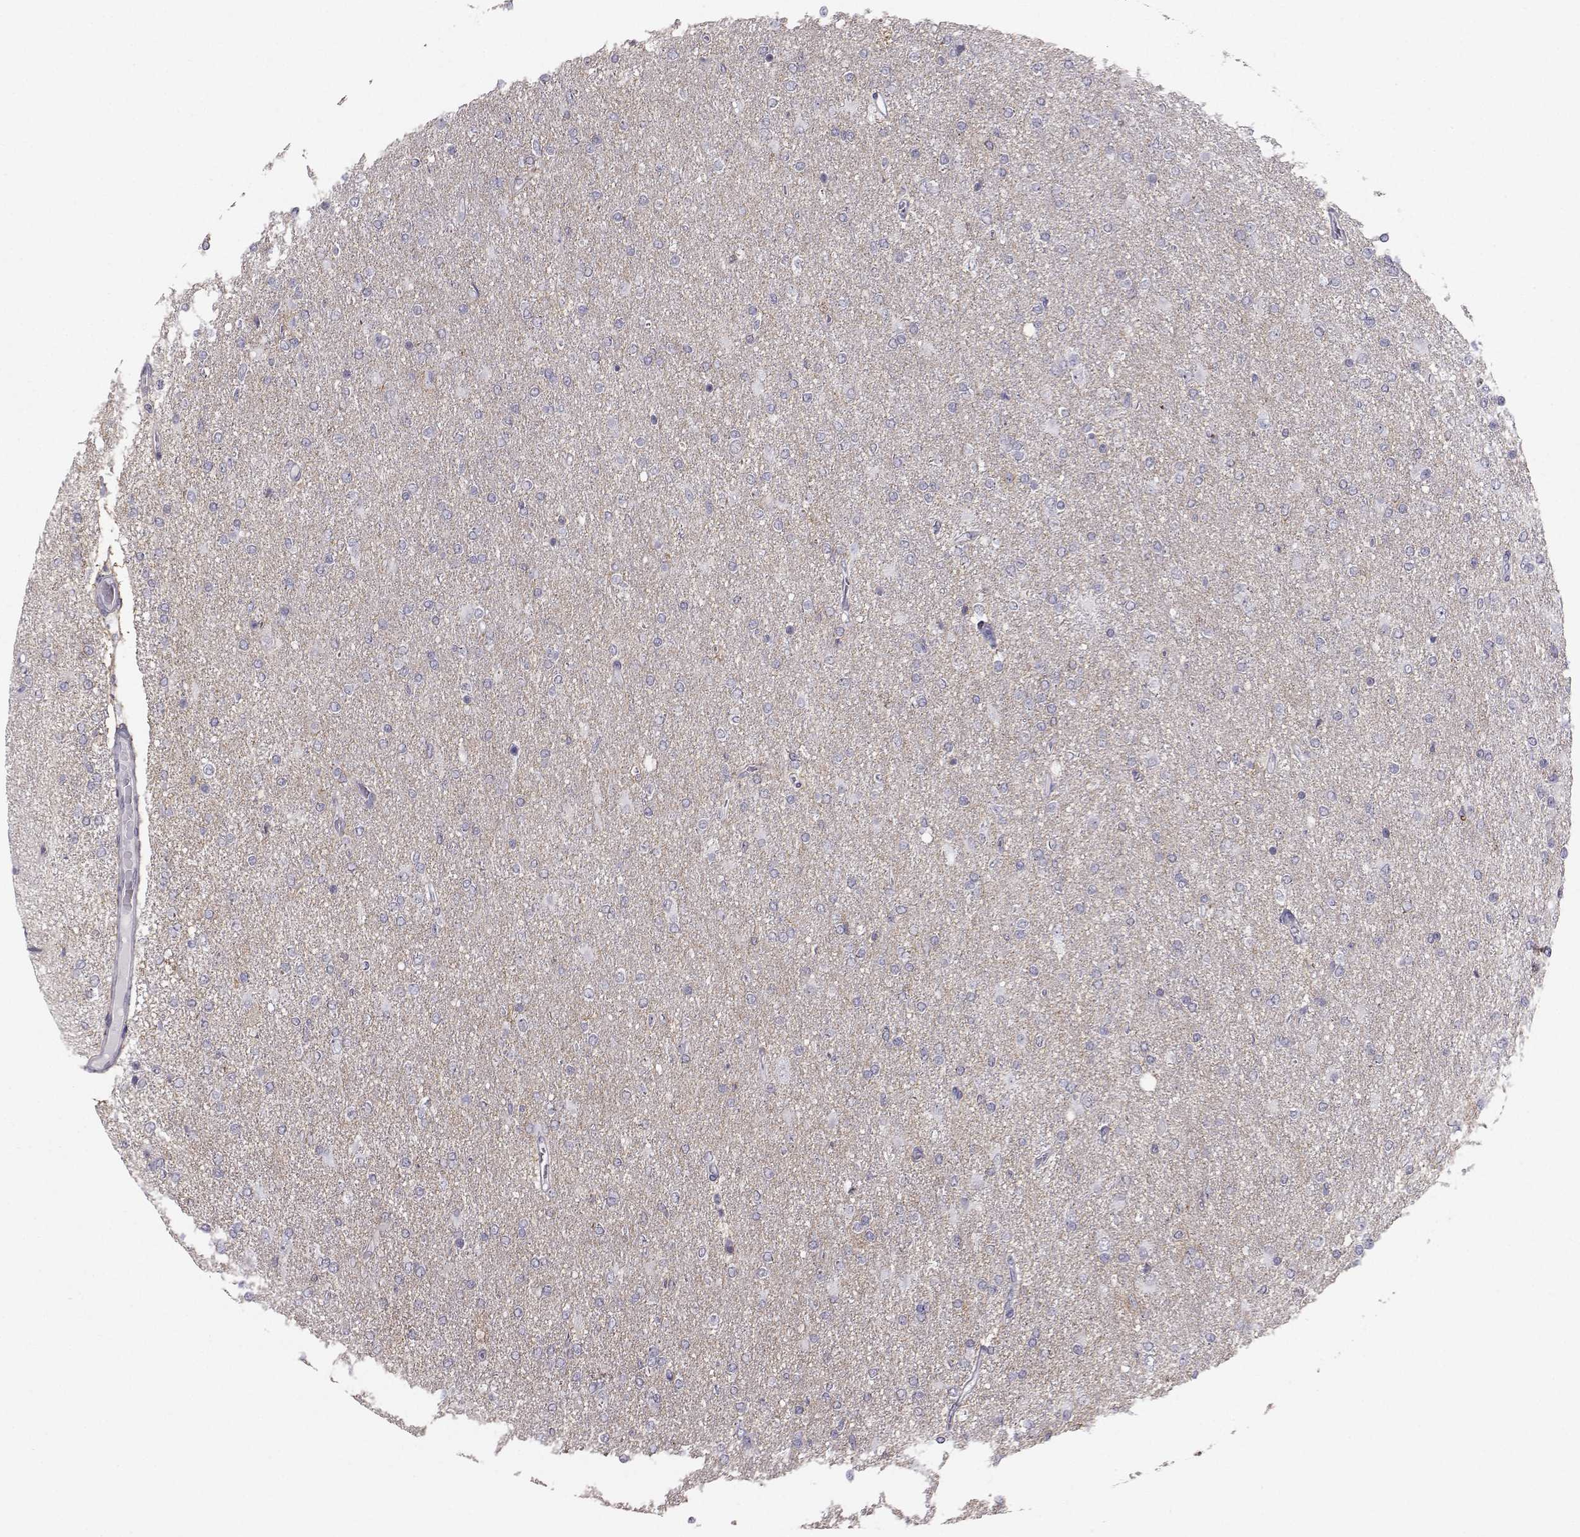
{"staining": {"intensity": "negative", "quantity": "none", "location": "none"}, "tissue": "glioma", "cell_type": "Tumor cells", "image_type": "cancer", "snomed": [{"axis": "morphology", "description": "Glioma, malignant, High grade"}, {"axis": "topography", "description": "Cerebral cortex"}], "caption": "IHC photomicrograph of neoplastic tissue: human malignant high-grade glioma stained with DAB (3,3'-diaminobenzidine) exhibits no significant protein staining in tumor cells.", "gene": "SPDYE4", "patient": {"sex": "male", "age": 70}}